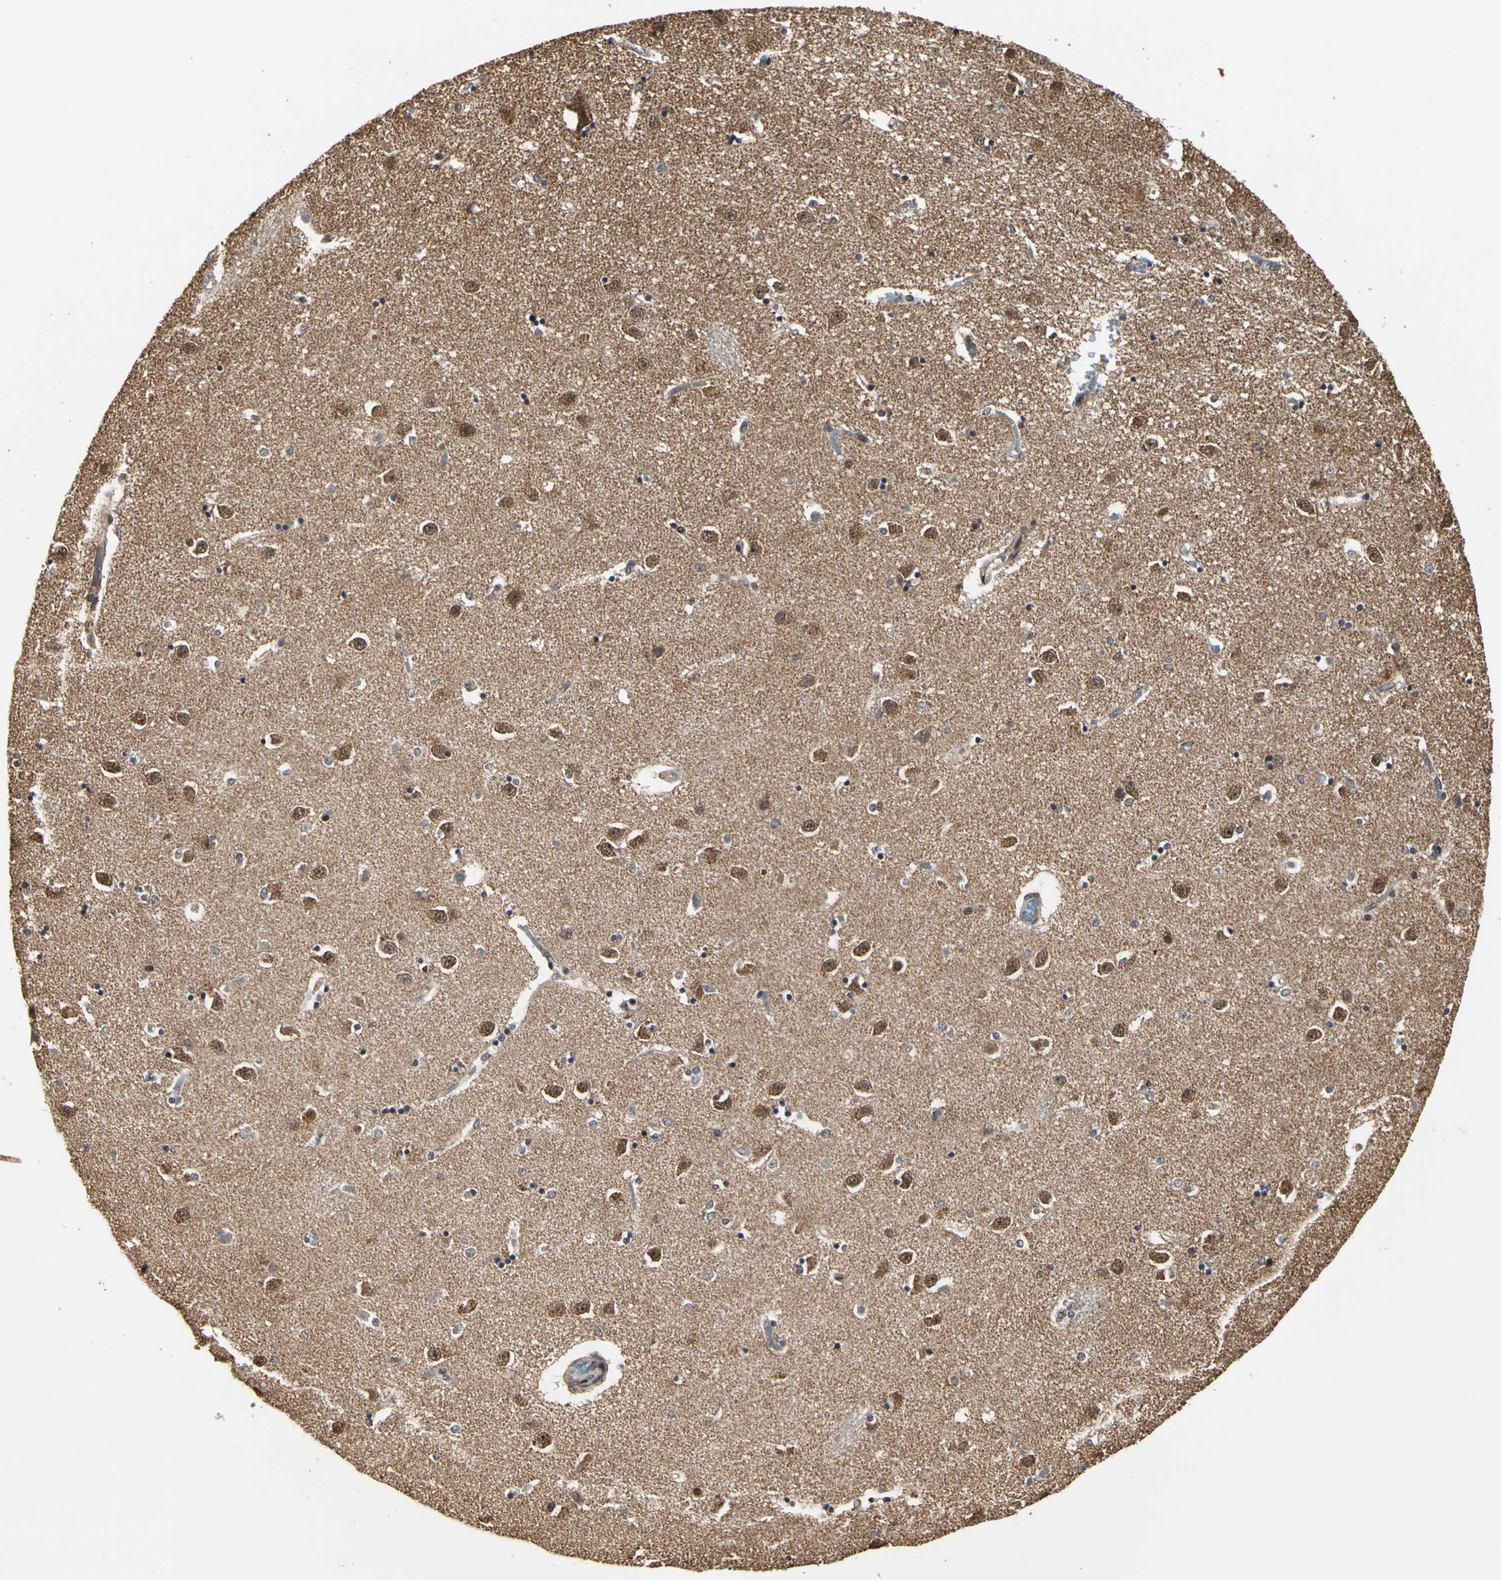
{"staining": {"intensity": "moderate", "quantity": "25%-75%", "location": "cytoplasmic/membranous"}, "tissue": "caudate", "cell_type": "Glial cells", "image_type": "normal", "snomed": [{"axis": "morphology", "description": "Normal tissue, NOS"}, {"axis": "topography", "description": "Lateral ventricle wall"}], "caption": "Brown immunohistochemical staining in unremarkable caudate demonstrates moderate cytoplasmic/membranous expression in about 25%-75% of glial cells. (DAB (3,3'-diaminobenzidine) IHC, brown staining for protein, blue staining for nuclei).", "gene": "TAOK1", "patient": {"sex": "female", "age": 54}}